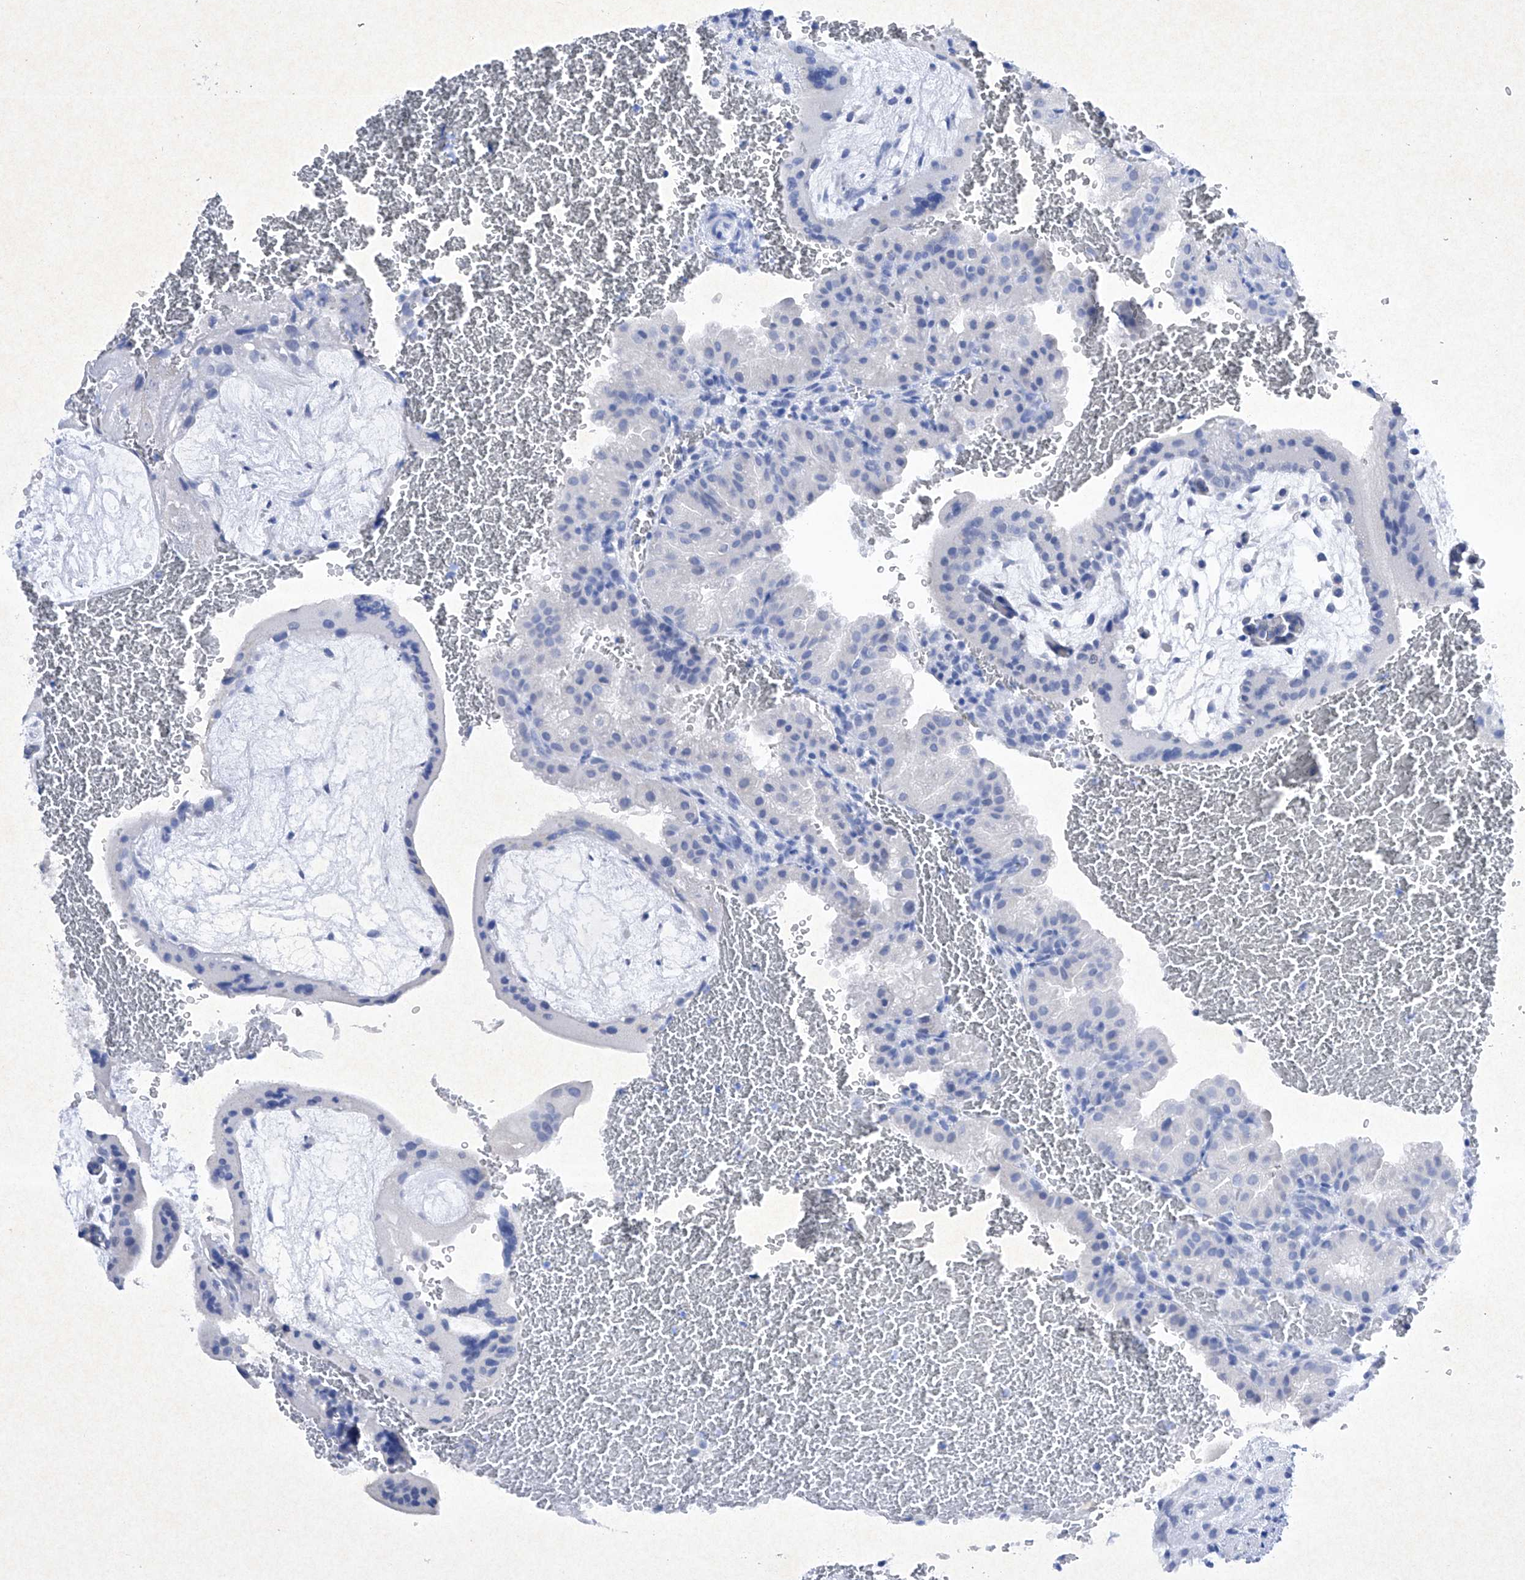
{"staining": {"intensity": "negative", "quantity": "none", "location": "none"}, "tissue": "placenta", "cell_type": "Decidual cells", "image_type": "normal", "snomed": [{"axis": "morphology", "description": "Normal tissue, NOS"}, {"axis": "topography", "description": "Placenta"}], "caption": "Protein analysis of normal placenta shows no significant staining in decidual cells.", "gene": "BARX2", "patient": {"sex": "female", "age": 35}}